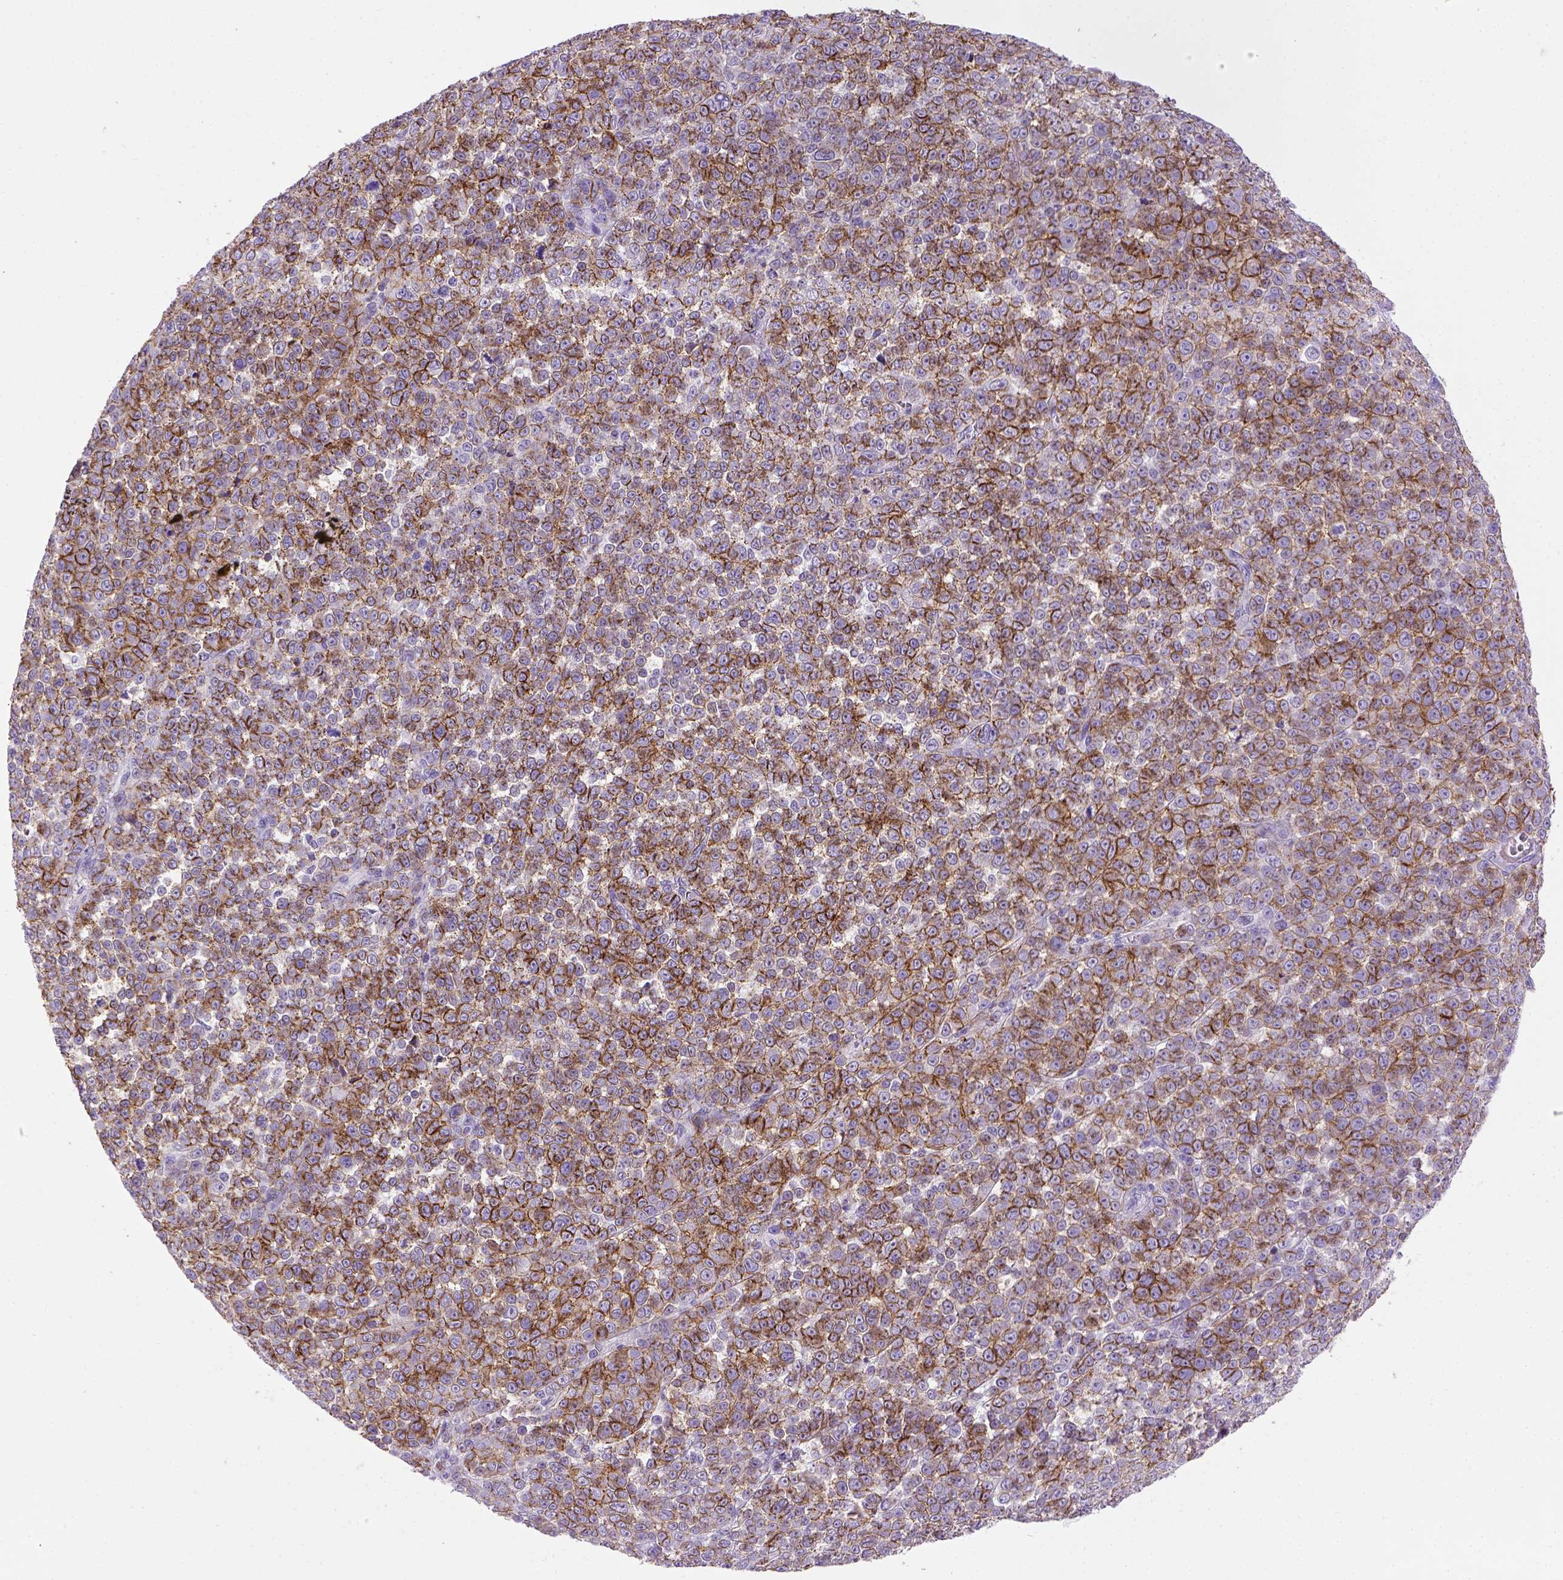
{"staining": {"intensity": "strong", "quantity": ">75%", "location": "cytoplasmic/membranous"}, "tissue": "melanoma", "cell_type": "Tumor cells", "image_type": "cancer", "snomed": [{"axis": "morphology", "description": "Malignant melanoma, NOS"}, {"axis": "topography", "description": "Skin"}], "caption": "Strong cytoplasmic/membranous staining is appreciated in approximately >75% of tumor cells in melanoma.", "gene": "CDH1", "patient": {"sex": "female", "age": 95}}